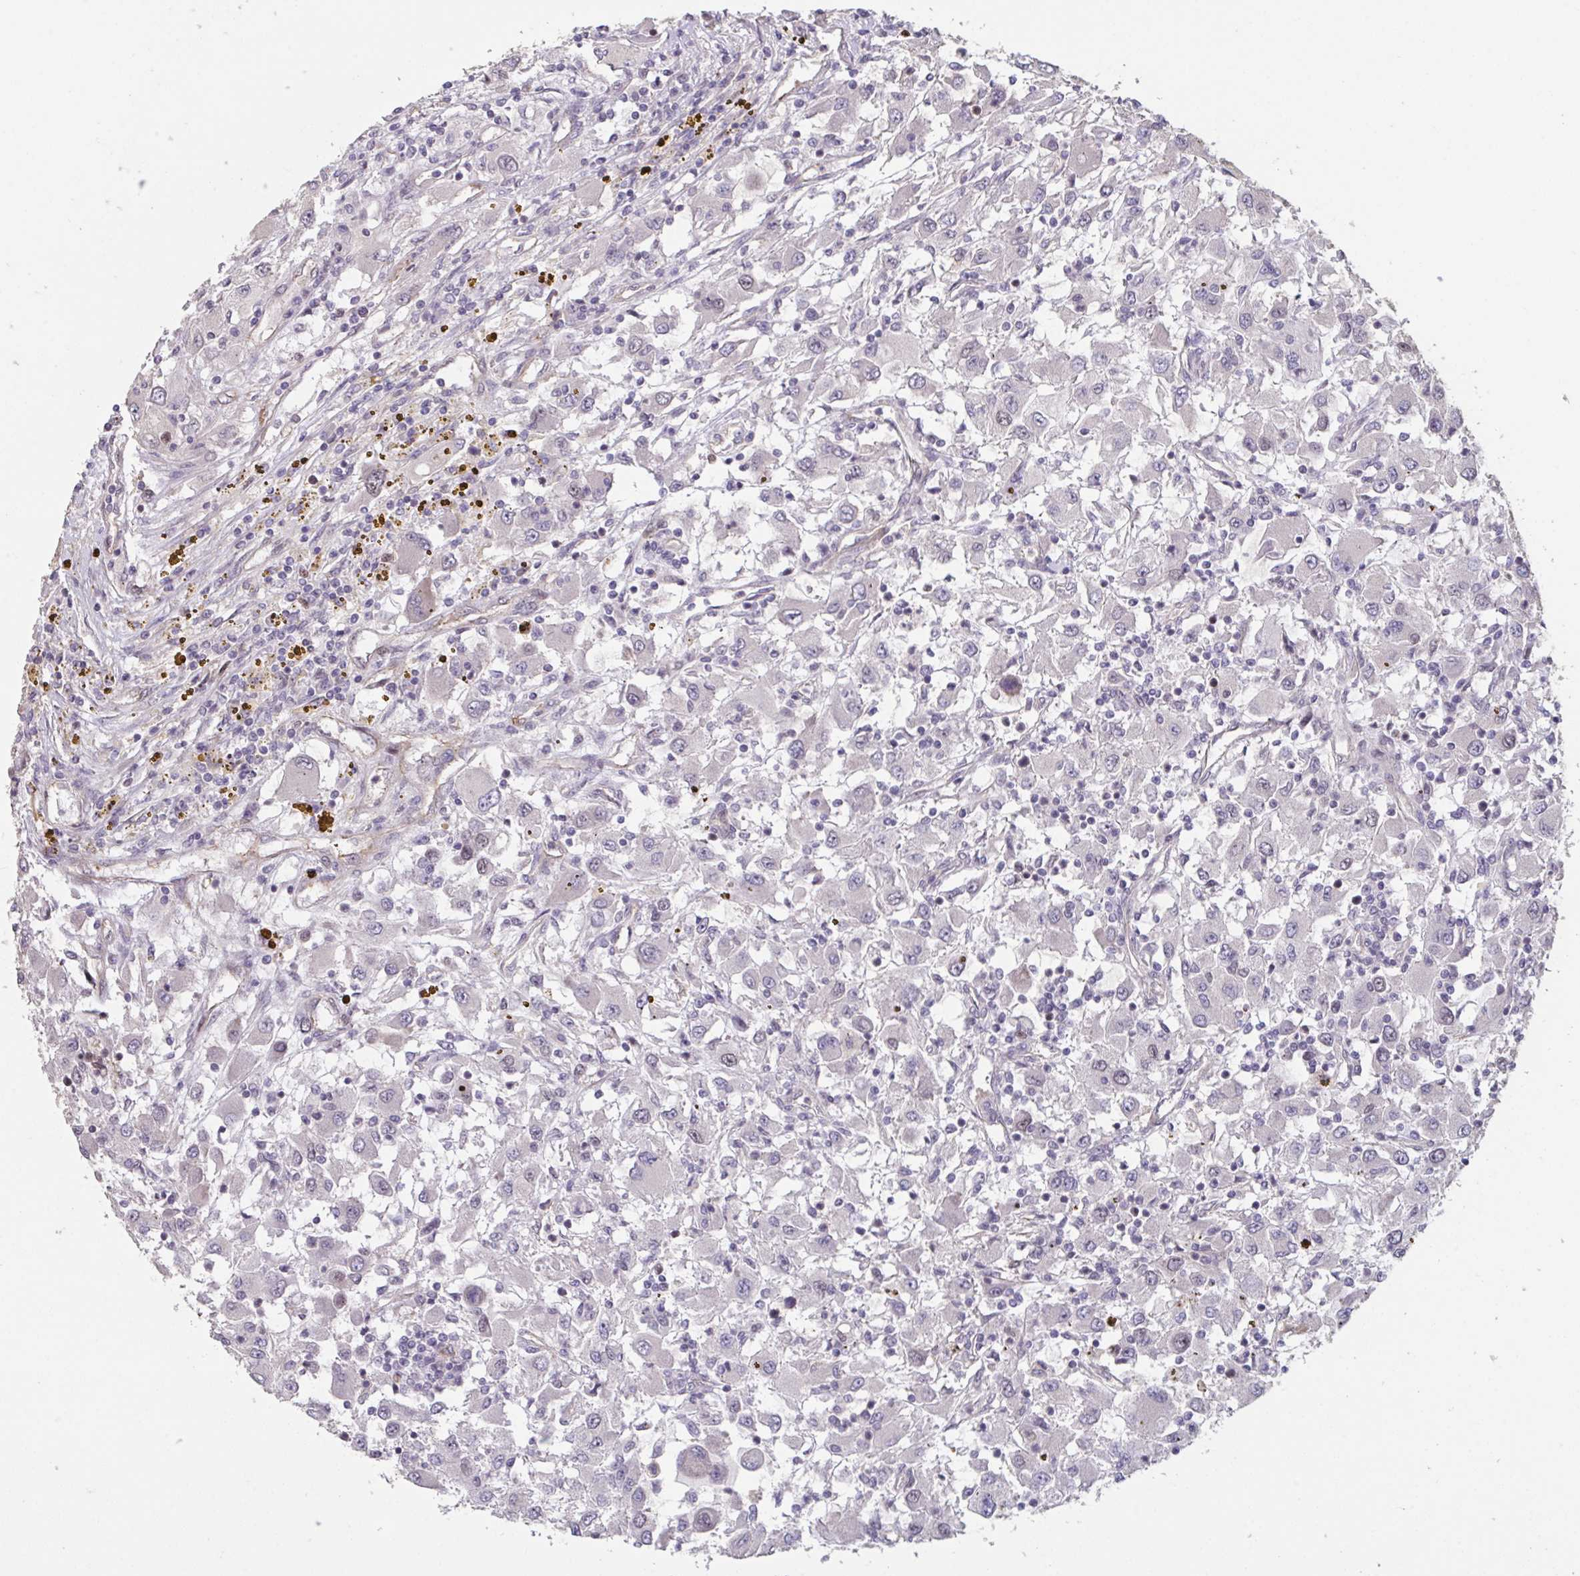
{"staining": {"intensity": "negative", "quantity": "none", "location": "none"}, "tissue": "renal cancer", "cell_type": "Tumor cells", "image_type": "cancer", "snomed": [{"axis": "morphology", "description": "Adenocarcinoma, NOS"}, {"axis": "topography", "description": "Kidney"}], "caption": "Immunohistochemistry photomicrograph of neoplastic tissue: renal adenocarcinoma stained with DAB (3,3'-diaminobenzidine) demonstrates no significant protein expression in tumor cells. The staining is performed using DAB (3,3'-diaminobenzidine) brown chromogen with nuclei counter-stained in using hematoxylin.", "gene": "IPO5", "patient": {"sex": "female", "age": 67}}